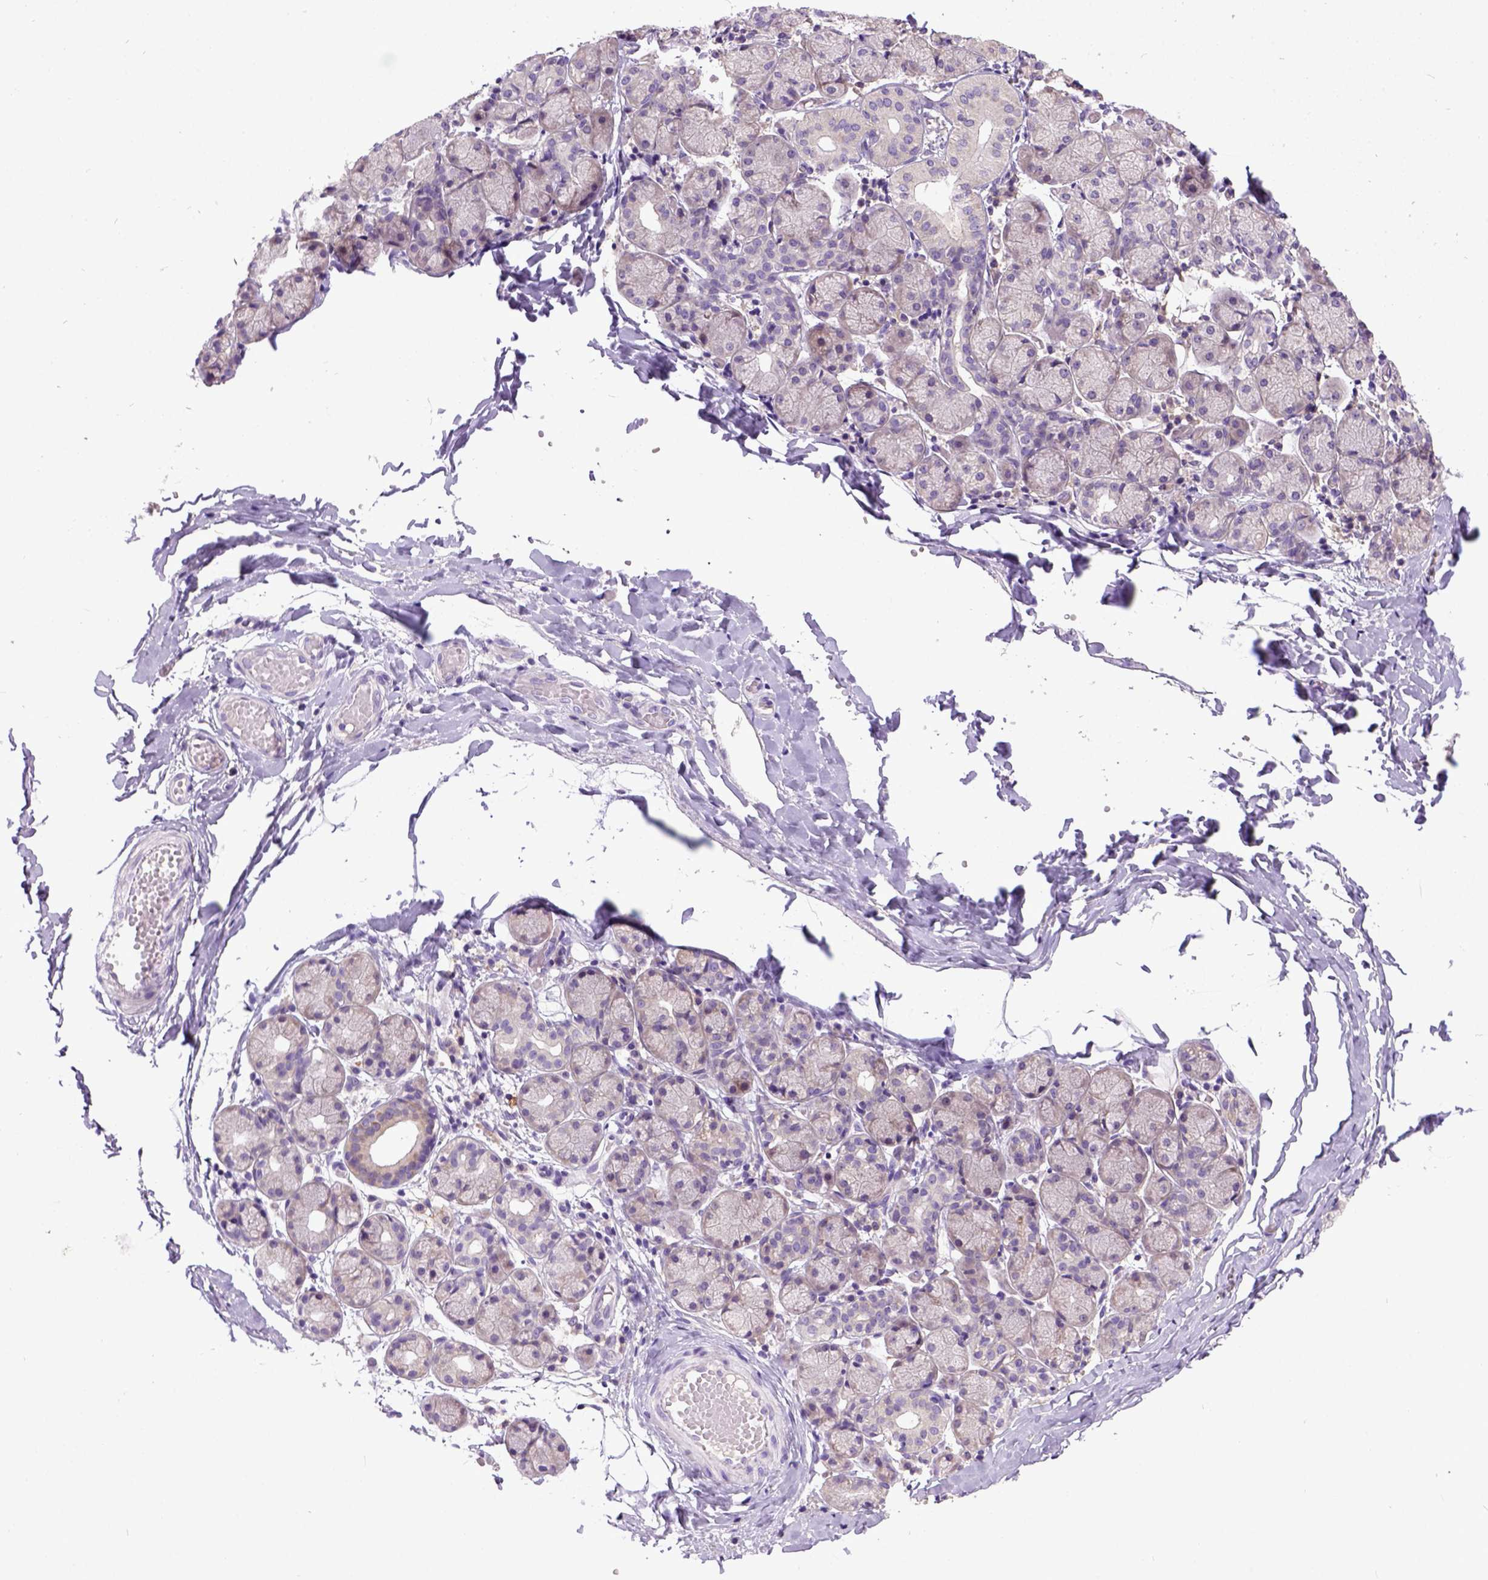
{"staining": {"intensity": "weak", "quantity": "25%-75%", "location": "cytoplasmic/membranous"}, "tissue": "salivary gland", "cell_type": "Glandular cells", "image_type": "normal", "snomed": [{"axis": "morphology", "description": "Normal tissue, NOS"}, {"axis": "topography", "description": "Salivary gland"}, {"axis": "topography", "description": "Peripheral nerve tissue"}], "caption": "This photomicrograph exhibits immunohistochemistry (IHC) staining of normal human salivary gland, with low weak cytoplasmic/membranous staining in about 25%-75% of glandular cells.", "gene": "NEK5", "patient": {"sex": "female", "age": 24}}